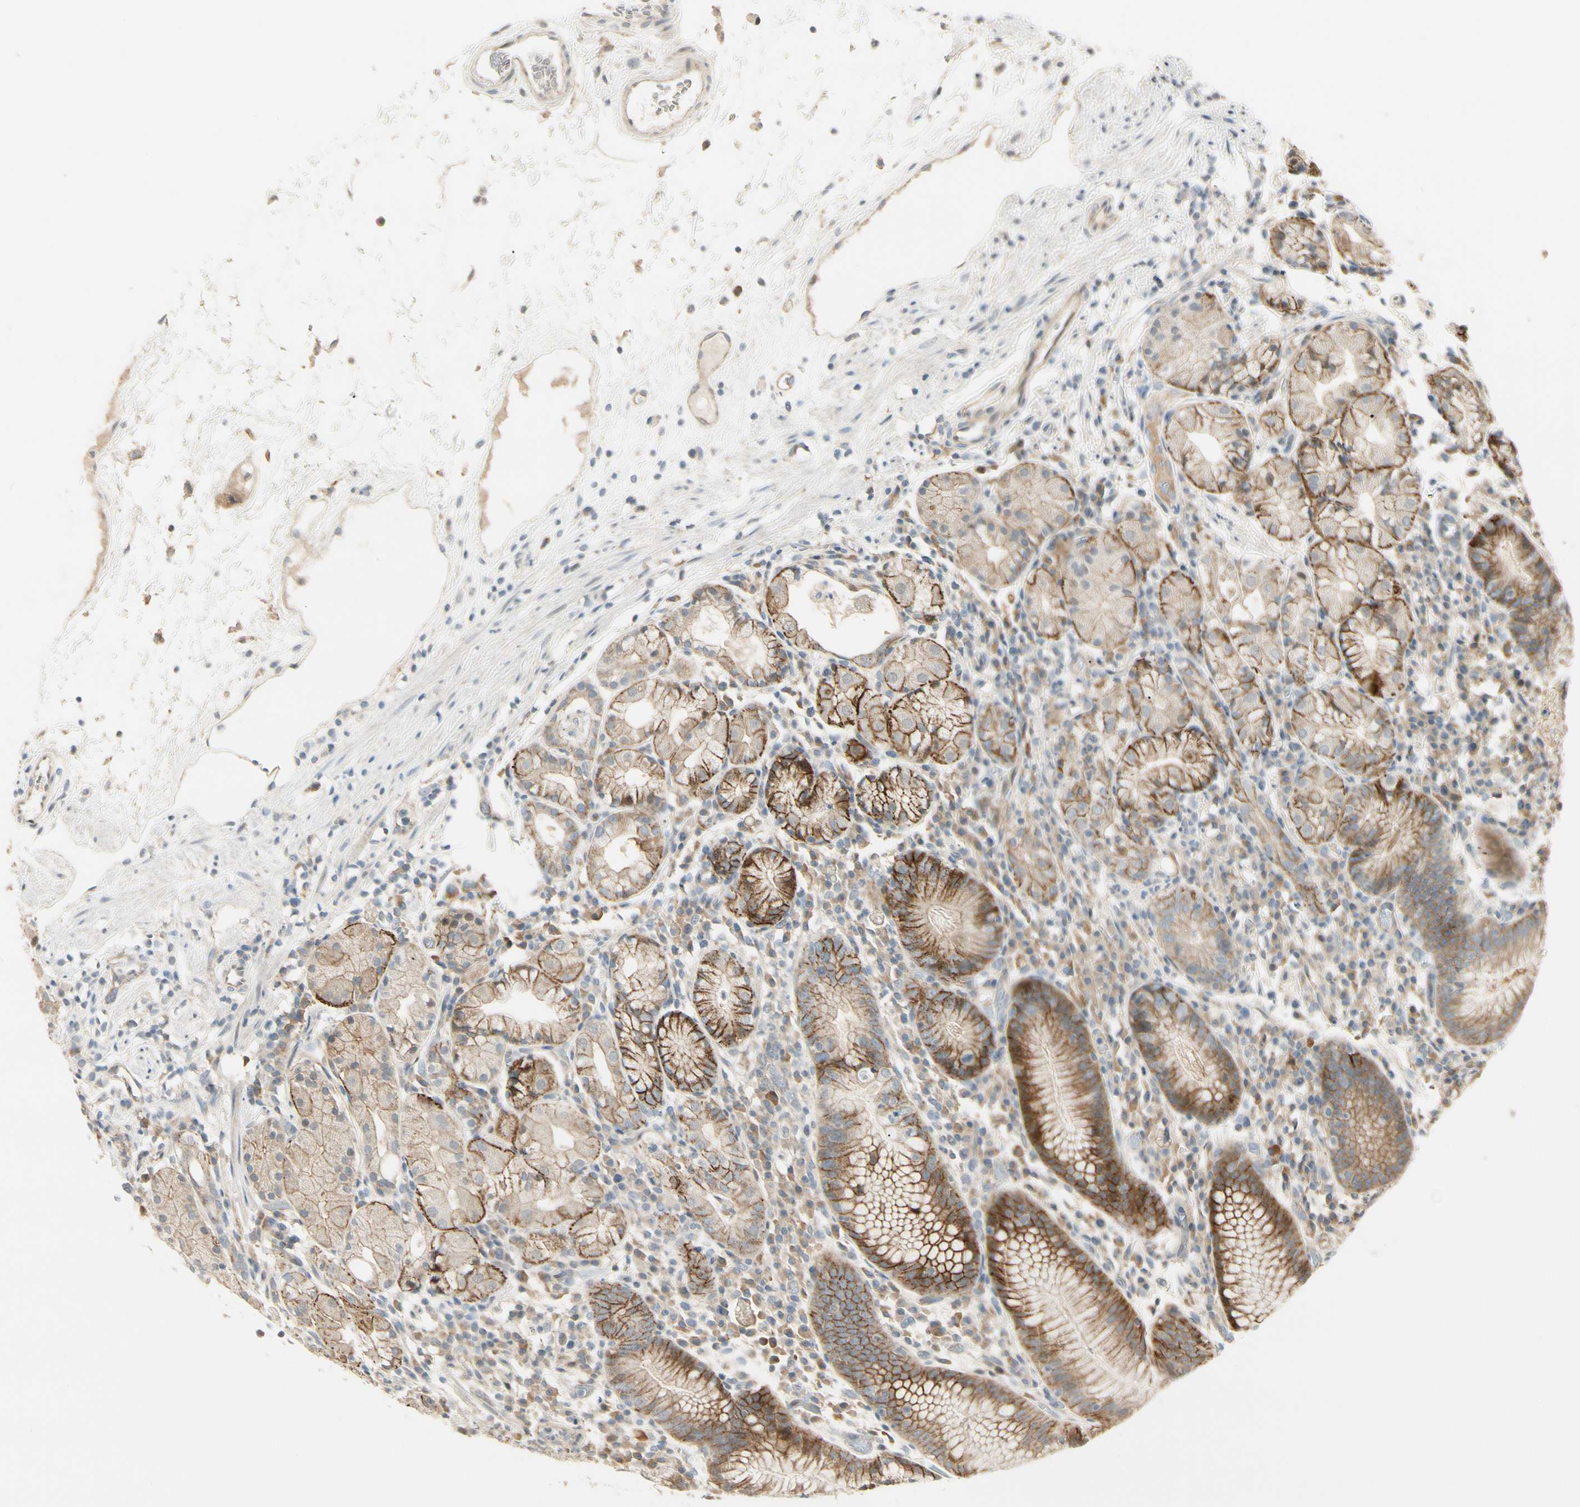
{"staining": {"intensity": "moderate", "quantity": ">75%", "location": "cytoplasmic/membranous"}, "tissue": "stomach", "cell_type": "Glandular cells", "image_type": "normal", "snomed": [{"axis": "morphology", "description": "Normal tissue, NOS"}, {"axis": "topography", "description": "Stomach"}, {"axis": "topography", "description": "Stomach, lower"}], "caption": "Immunohistochemical staining of normal stomach reveals >75% levels of moderate cytoplasmic/membranous protein staining in about >75% of glandular cells.", "gene": "P3H2", "patient": {"sex": "female", "age": 75}}